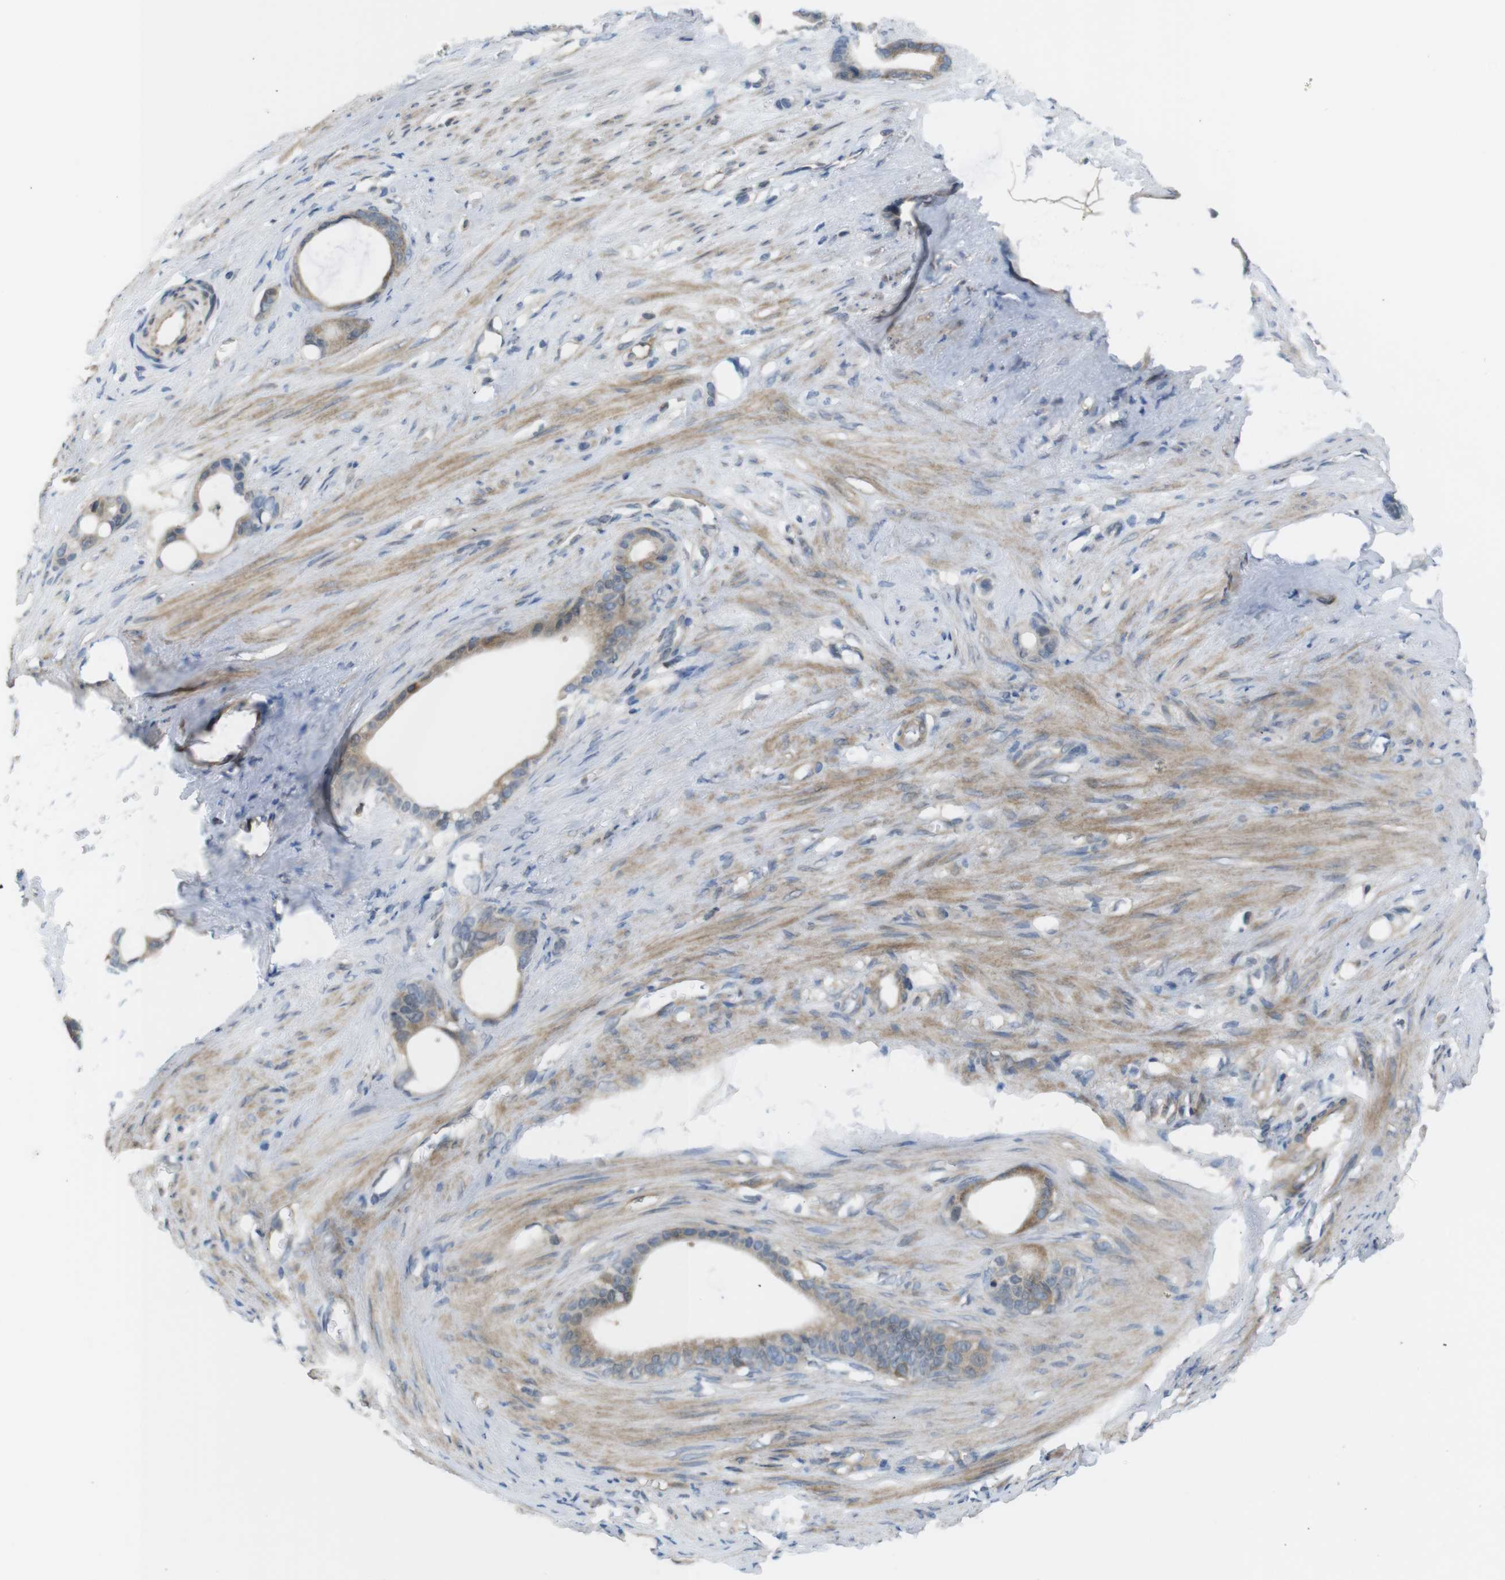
{"staining": {"intensity": "moderate", "quantity": ">75%", "location": "cytoplasmic/membranous"}, "tissue": "stomach cancer", "cell_type": "Tumor cells", "image_type": "cancer", "snomed": [{"axis": "morphology", "description": "Adenocarcinoma, NOS"}, {"axis": "topography", "description": "Stomach"}], "caption": "Immunohistochemistry (IHC) (DAB (3,3'-diaminobenzidine)) staining of human stomach adenocarcinoma exhibits moderate cytoplasmic/membranous protein expression in approximately >75% of tumor cells.", "gene": "MTHFD1", "patient": {"sex": "female", "age": 75}}